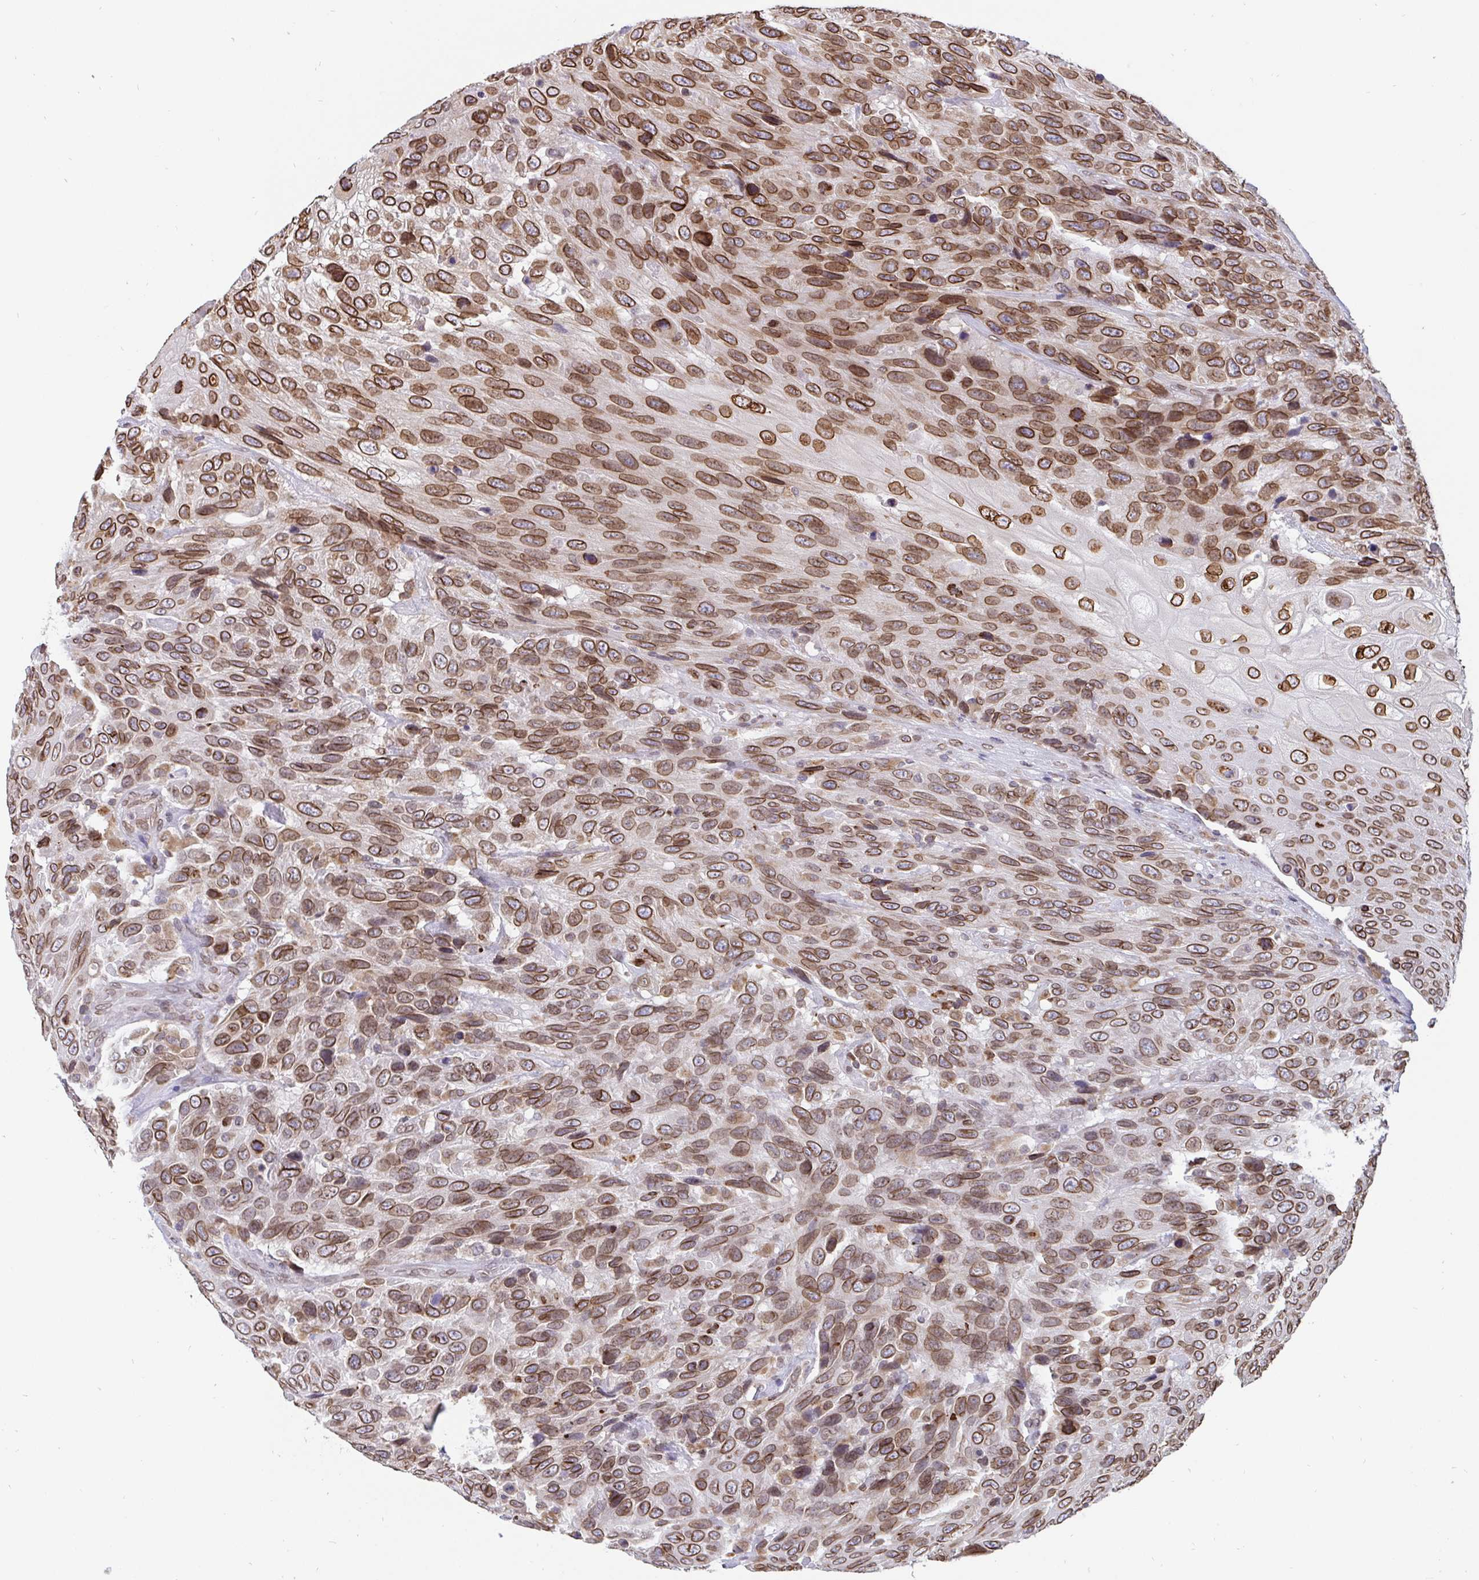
{"staining": {"intensity": "strong", "quantity": ">75%", "location": "cytoplasmic/membranous,nuclear"}, "tissue": "urothelial cancer", "cell_type": "Tumor cells", "image_type": "cancer", "snomed": [{"axis": "morphology", "description": "Urothelial carcinoma, High grade"}, {"axis": "topography", "description": "Urinary bladder"}], "caption": "A brown stain highlights strong cytoplasmic/membranous and nuclear positivity of a protein in human urothelial cancer tumor cells.", "gene": "EMD", "patient": {"sex": "female", "age": 70}}